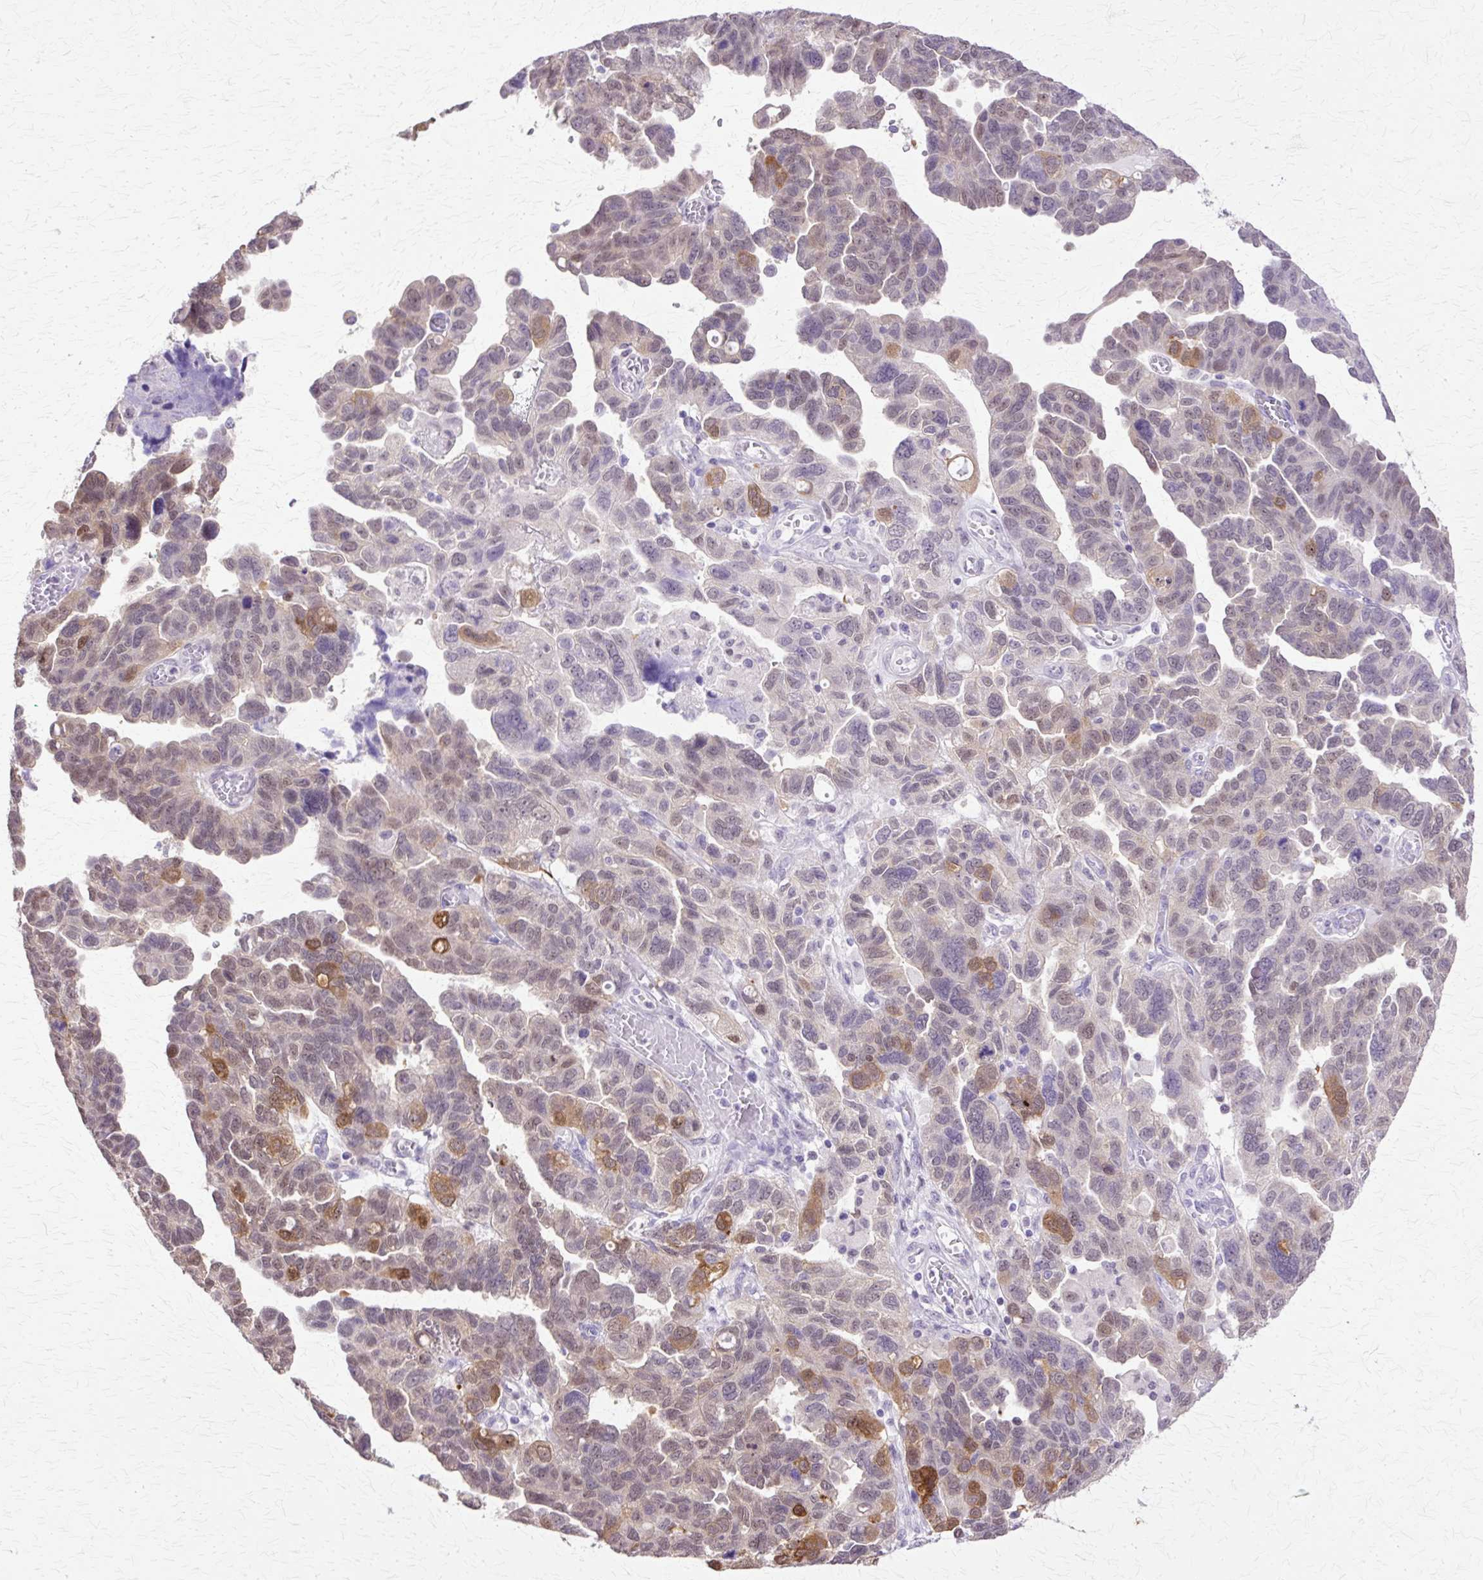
{"staining": {"intensity": "moderate", "quantity": "25%-75%", "location": "cytoplasmic/membranous,nuclear"}, "tissue": "ovarian cancer", "cell_type": "Tumor cells", "image_type": "cancer", "snomed": [{"axis": "morphology", "description": "Cystadenocarcinoma, serous, NOS"}, {"axis": "topography", "description": "Ovary"}], "caption": "Protein analysis of ovarian serous cystadenocarcinoma tissue demonstrates moderate cytoplasmic/membranous and nuclear expression in approximately 25%-75% of tumor cells.", "gene": "HSPA8", "patient": {"sex": "female", "age": 64}}